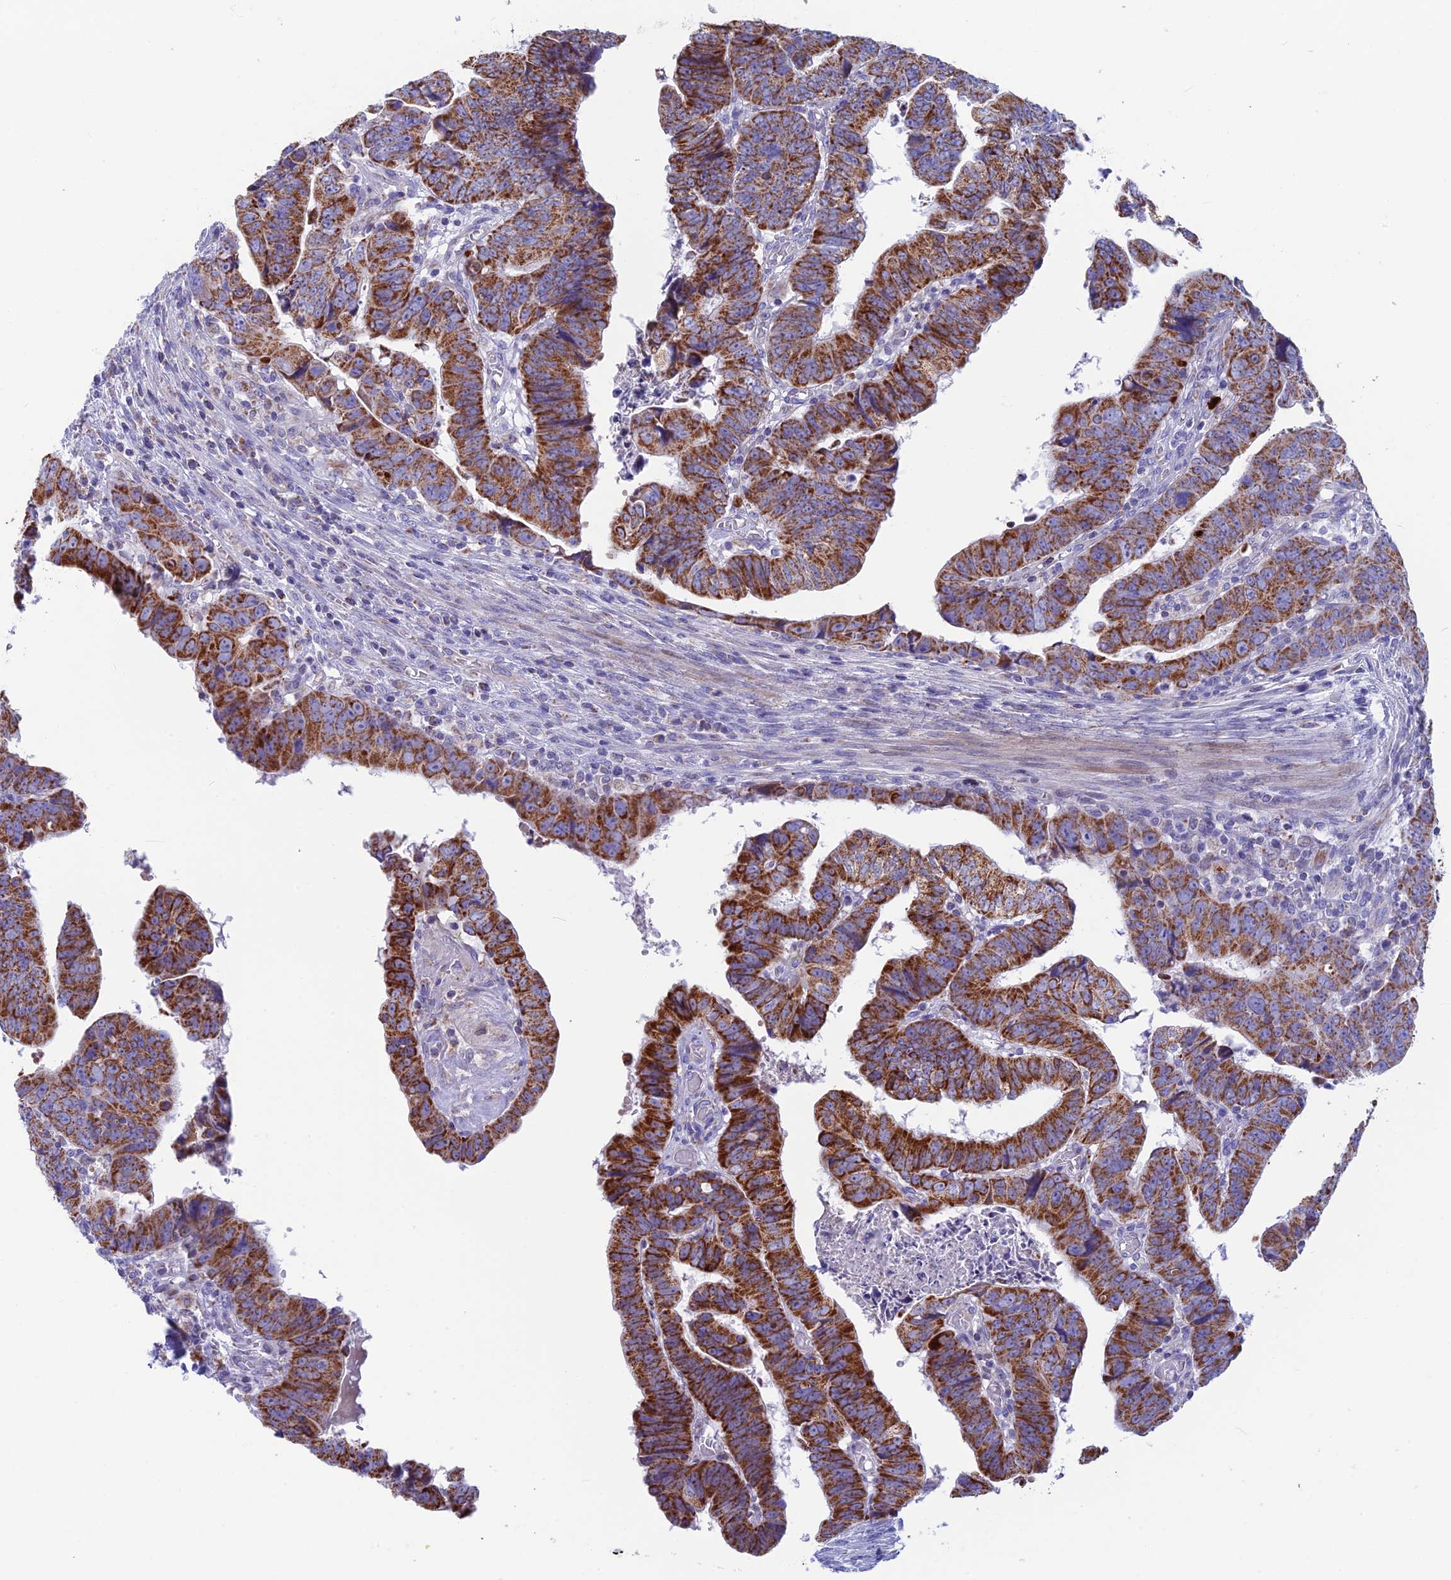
{"staining": {"intensity": "strong", "quantity": ">75%", "location": "cytoplasmic/membranous"}, "tissue": "colorectal cancer", "cell_type": "Tumor cells", "image_type": "cancer", "snomed": [{"axis": "morphology", "description": "Normal tissue, NOS"}, {"axis": "morphology", "description": "Adenocarcinoma, NOS"}, {"axis": "topography", "description": "Rectum"}], "caption": "Tumor cells display strong cytoplasmic/membranous expression in approximately >75% of cells in adenocarcinoma (colorectal). (Stains: DAB in brown, nuclei in blue, Microscopy: brightfield microscopy at high magnification).", "gene": "CS", "patient": {"sex": "female", "age": 65}}